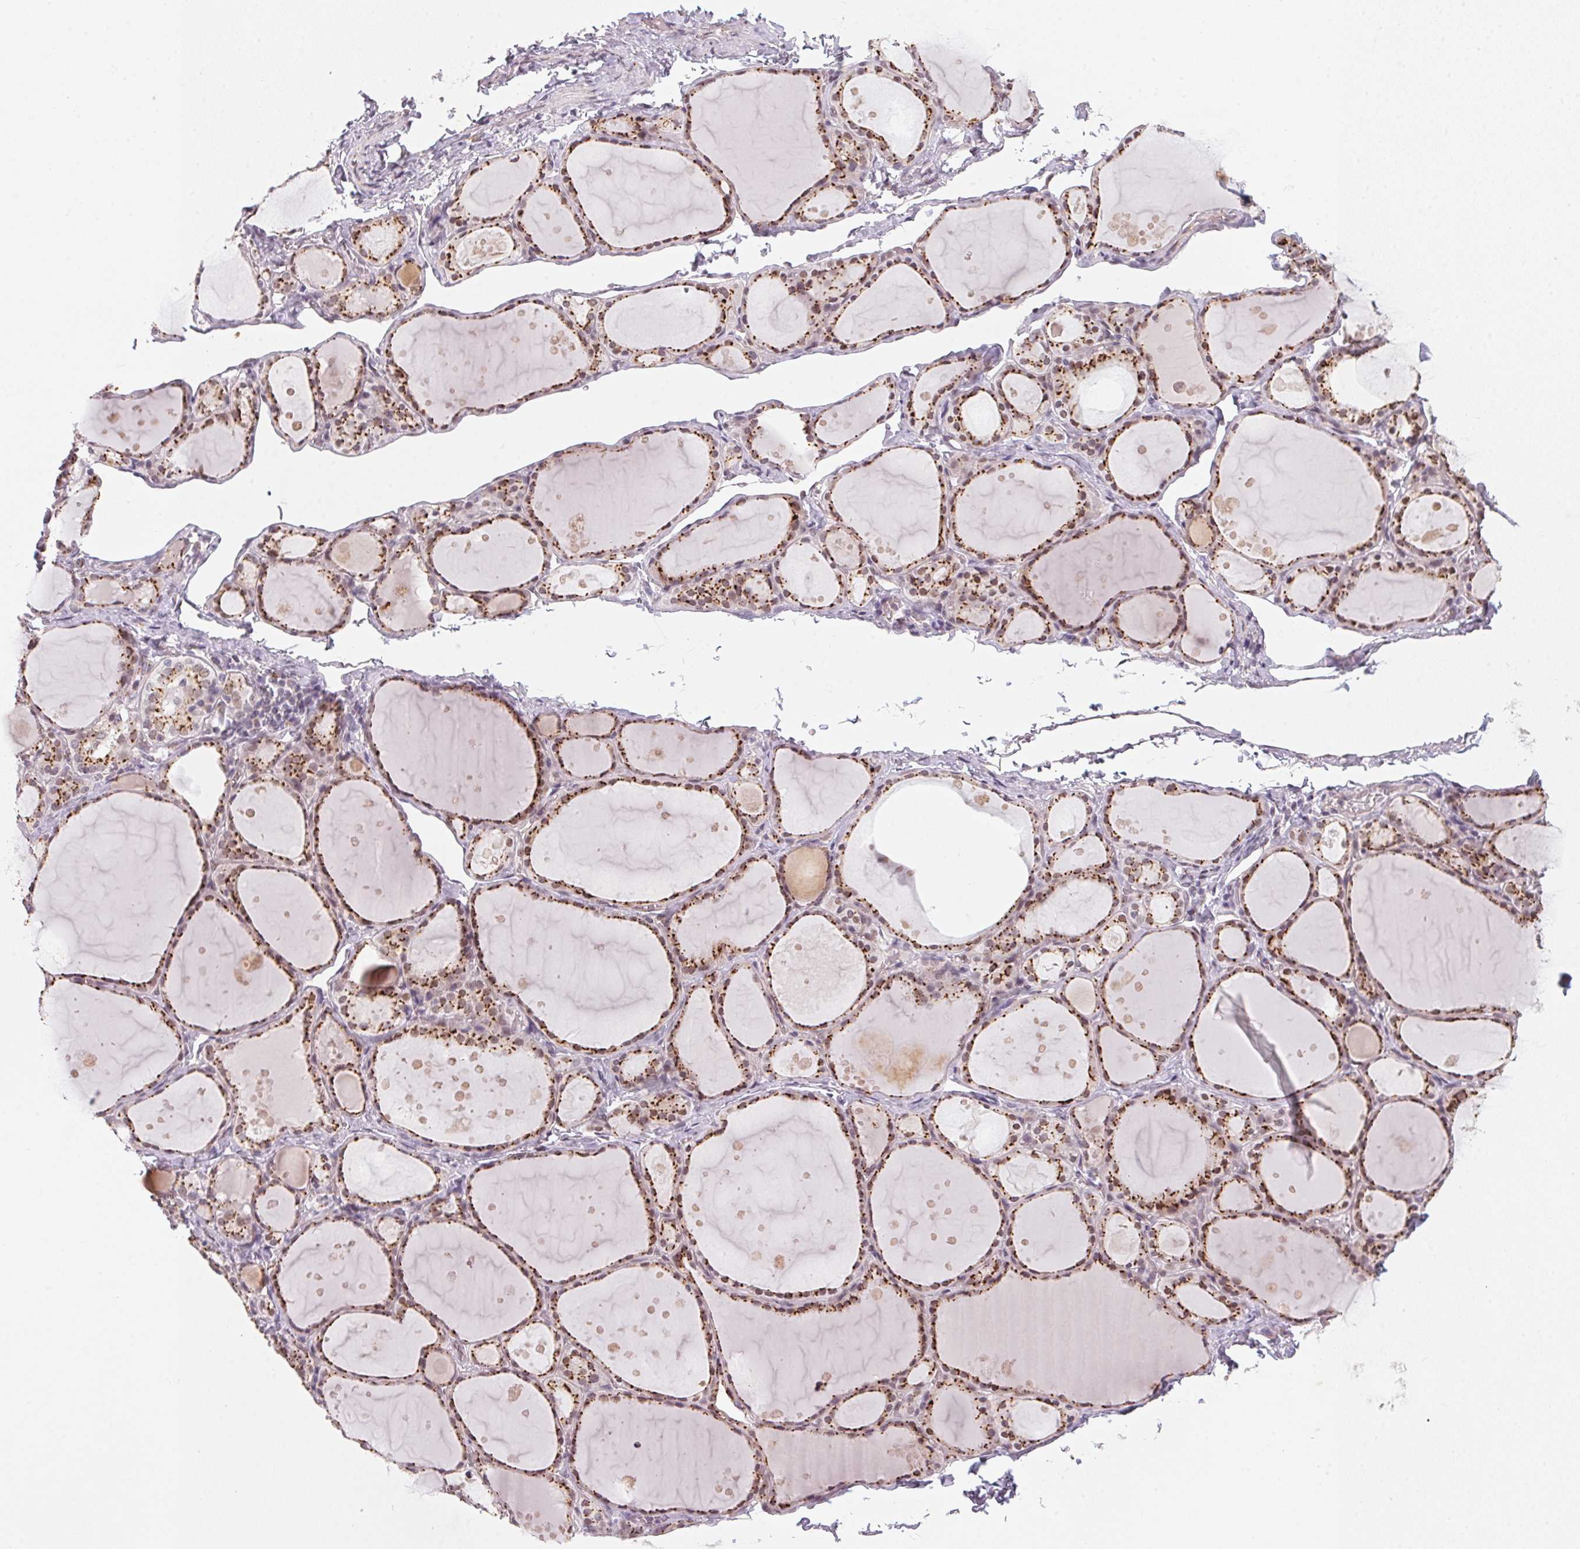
{"staining": {"intensity": "strong", "quantity": ">75%", "location": "cytoplasmic/membranous"}, "tissue": "thyroid gland", "cell_type": "Glandular cells", "image_type": "normal", "snomed": [{"axis": "morphology", "description": "Normal tissue, NOS"}, {"axis": "topography", "description": "Thyroid gland"}], "caption": "Immunohistochemical staining of benign thyroid gland shows >75% levels of strong cytoplasmic/membranous protein staining in about >75% of glandular cells.", "gene": "RAB22A", "patient": {"sex": "male", "age": 68}}